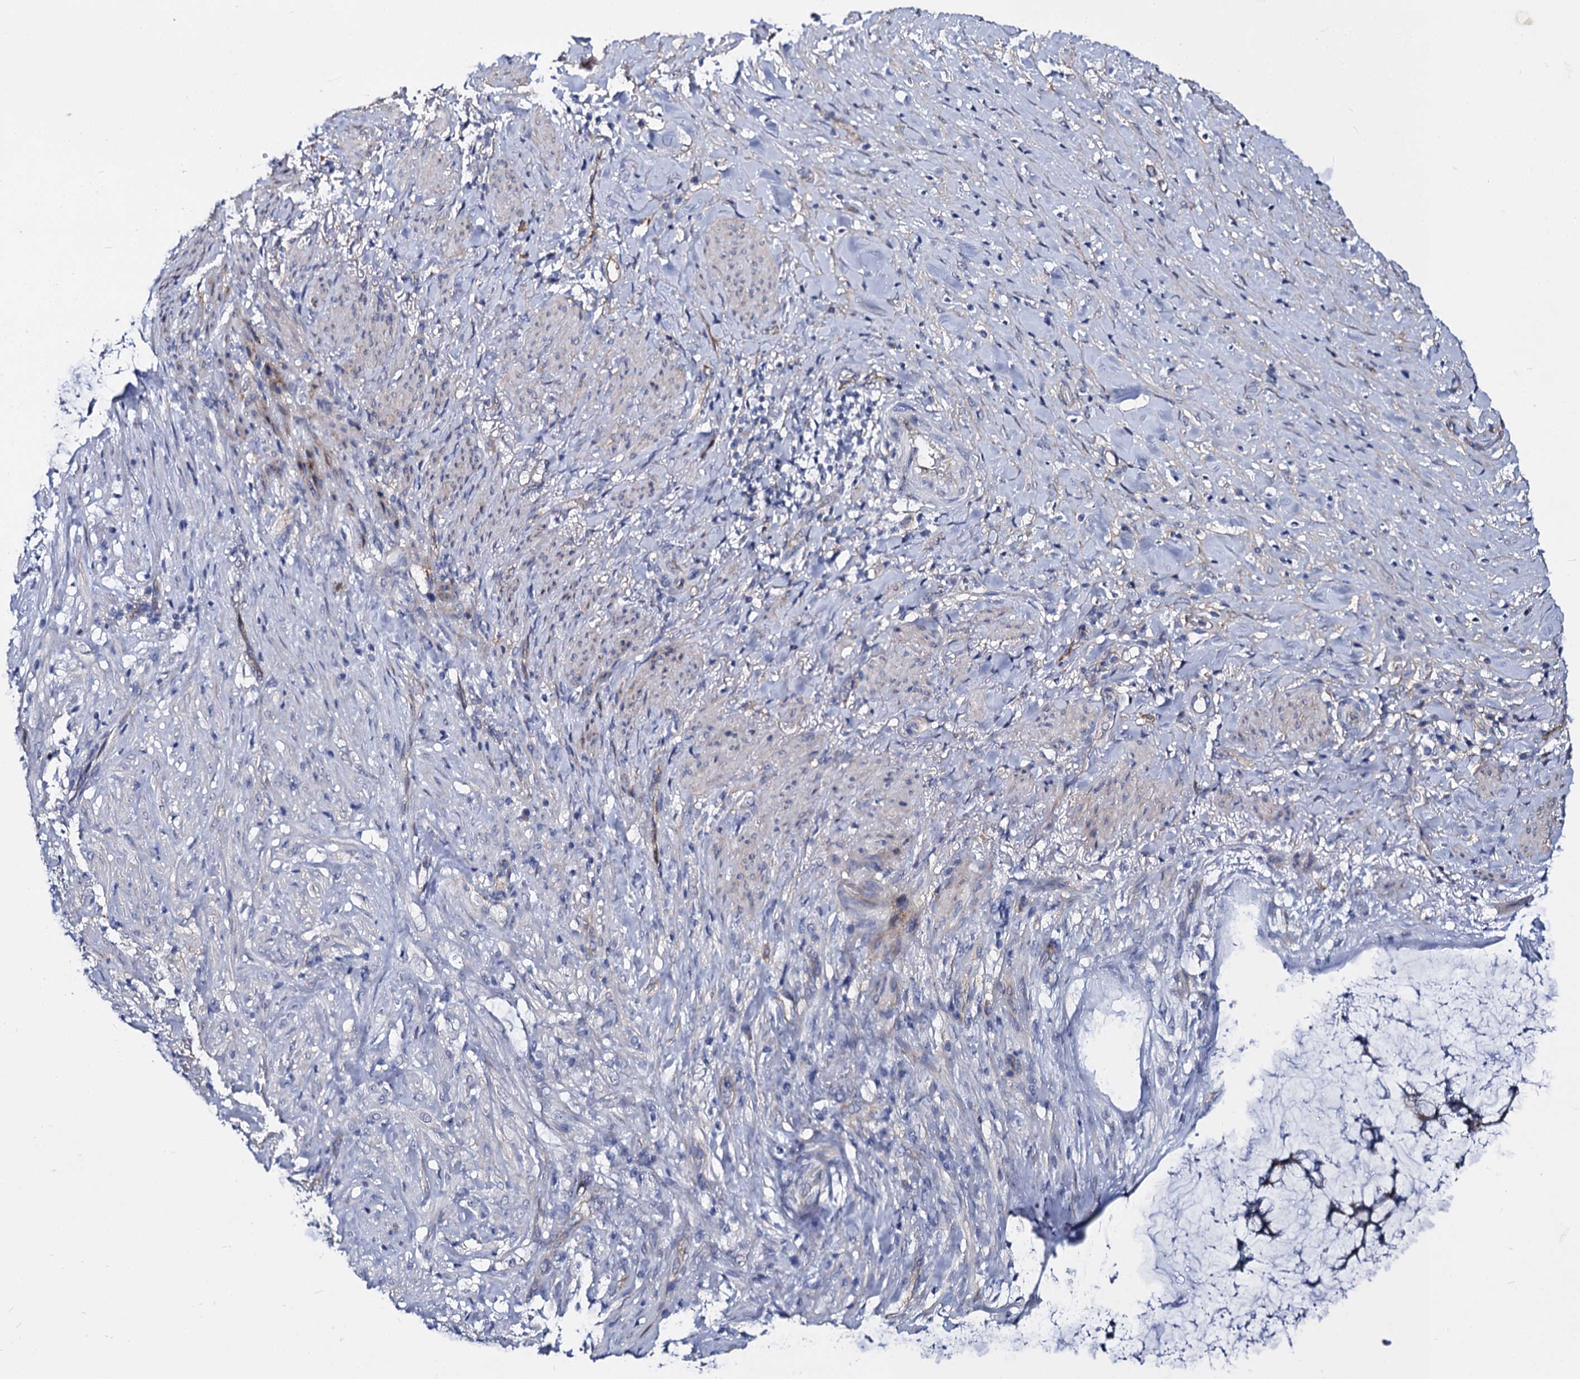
{"staining": {"intensity": "weak", "quantity": "25%-75%", "location": "cytoplasmic/membranous"}, "tissue": "ovarian cancer", "cell_type": "Tumor cells", "image_type": "cancer", "snomed": [{"axis": "morphology", "description": "Cystadenocarcinoma, mucinous, NOS"}, {"axis": "topography", "description": "Ovary"}], "caption": "Immunohistochemistry photomicrograph of ovarian cancer stained for a protein (brown), which shows low levels of weak cytoplasmic/membranous positivity in about 25%-75% of tumor cells.", "gene": "CBFB", "patient": {"sex": "female", "age": 42}}